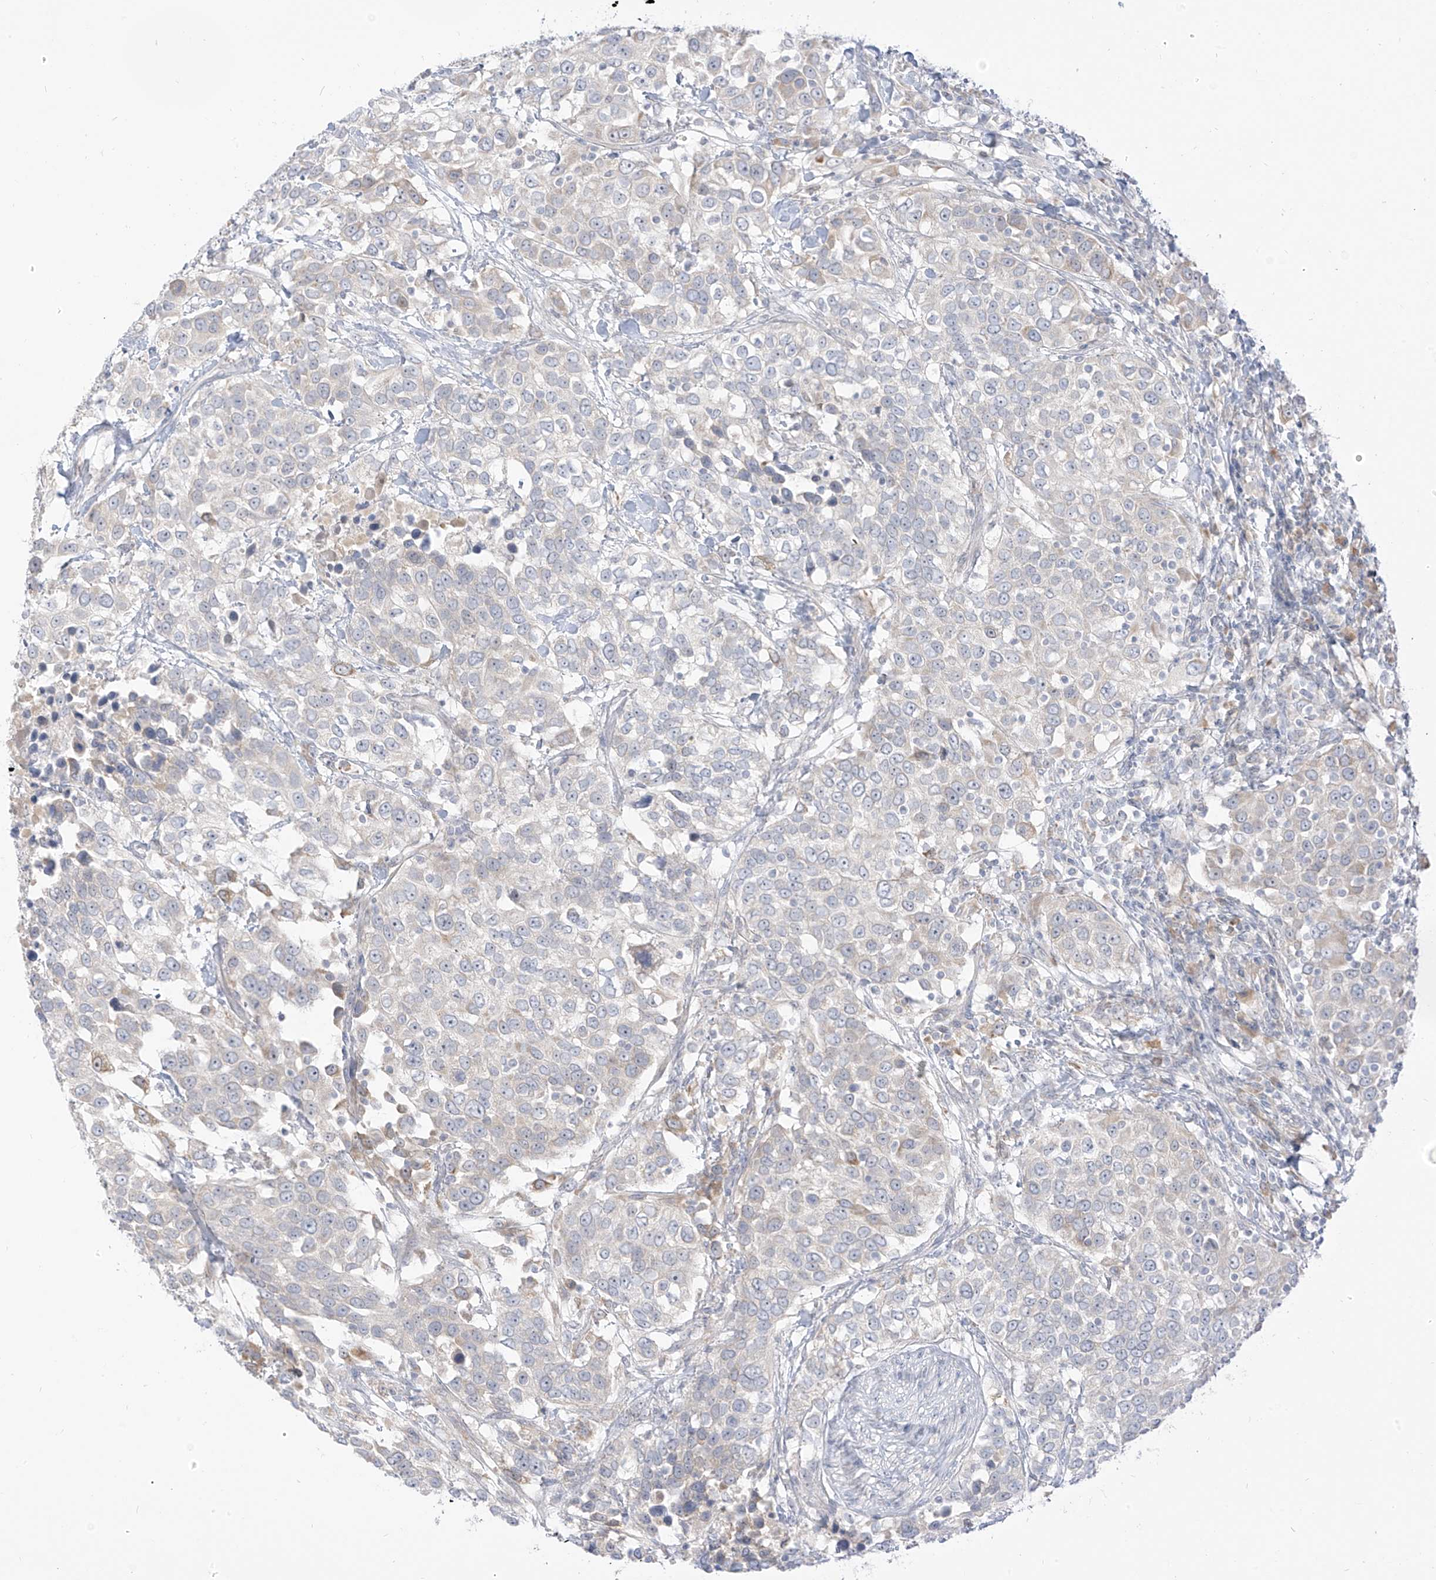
{"staining": {"intensity": "negative", "quantity": "none", "location": "none"}, "tissue": "urothelial cancer", "cell_type": "Tumor cells", "image_type": "cancer", "snomed": [{"axis": "morphology", "description": "Urothelial carcinoma, High grade"}, {"axis": "topography", "description": "Urinary bladder"}], "caption": "IHC histopathology image of human urothelial cancer stained for a protein (brown), which displays no expression in tumor cells. (DAB IHC visualized using brightfield microscopy, high magnification).", "gene": "C2orf42", "patient": {"sex": "female", "age": 80}}